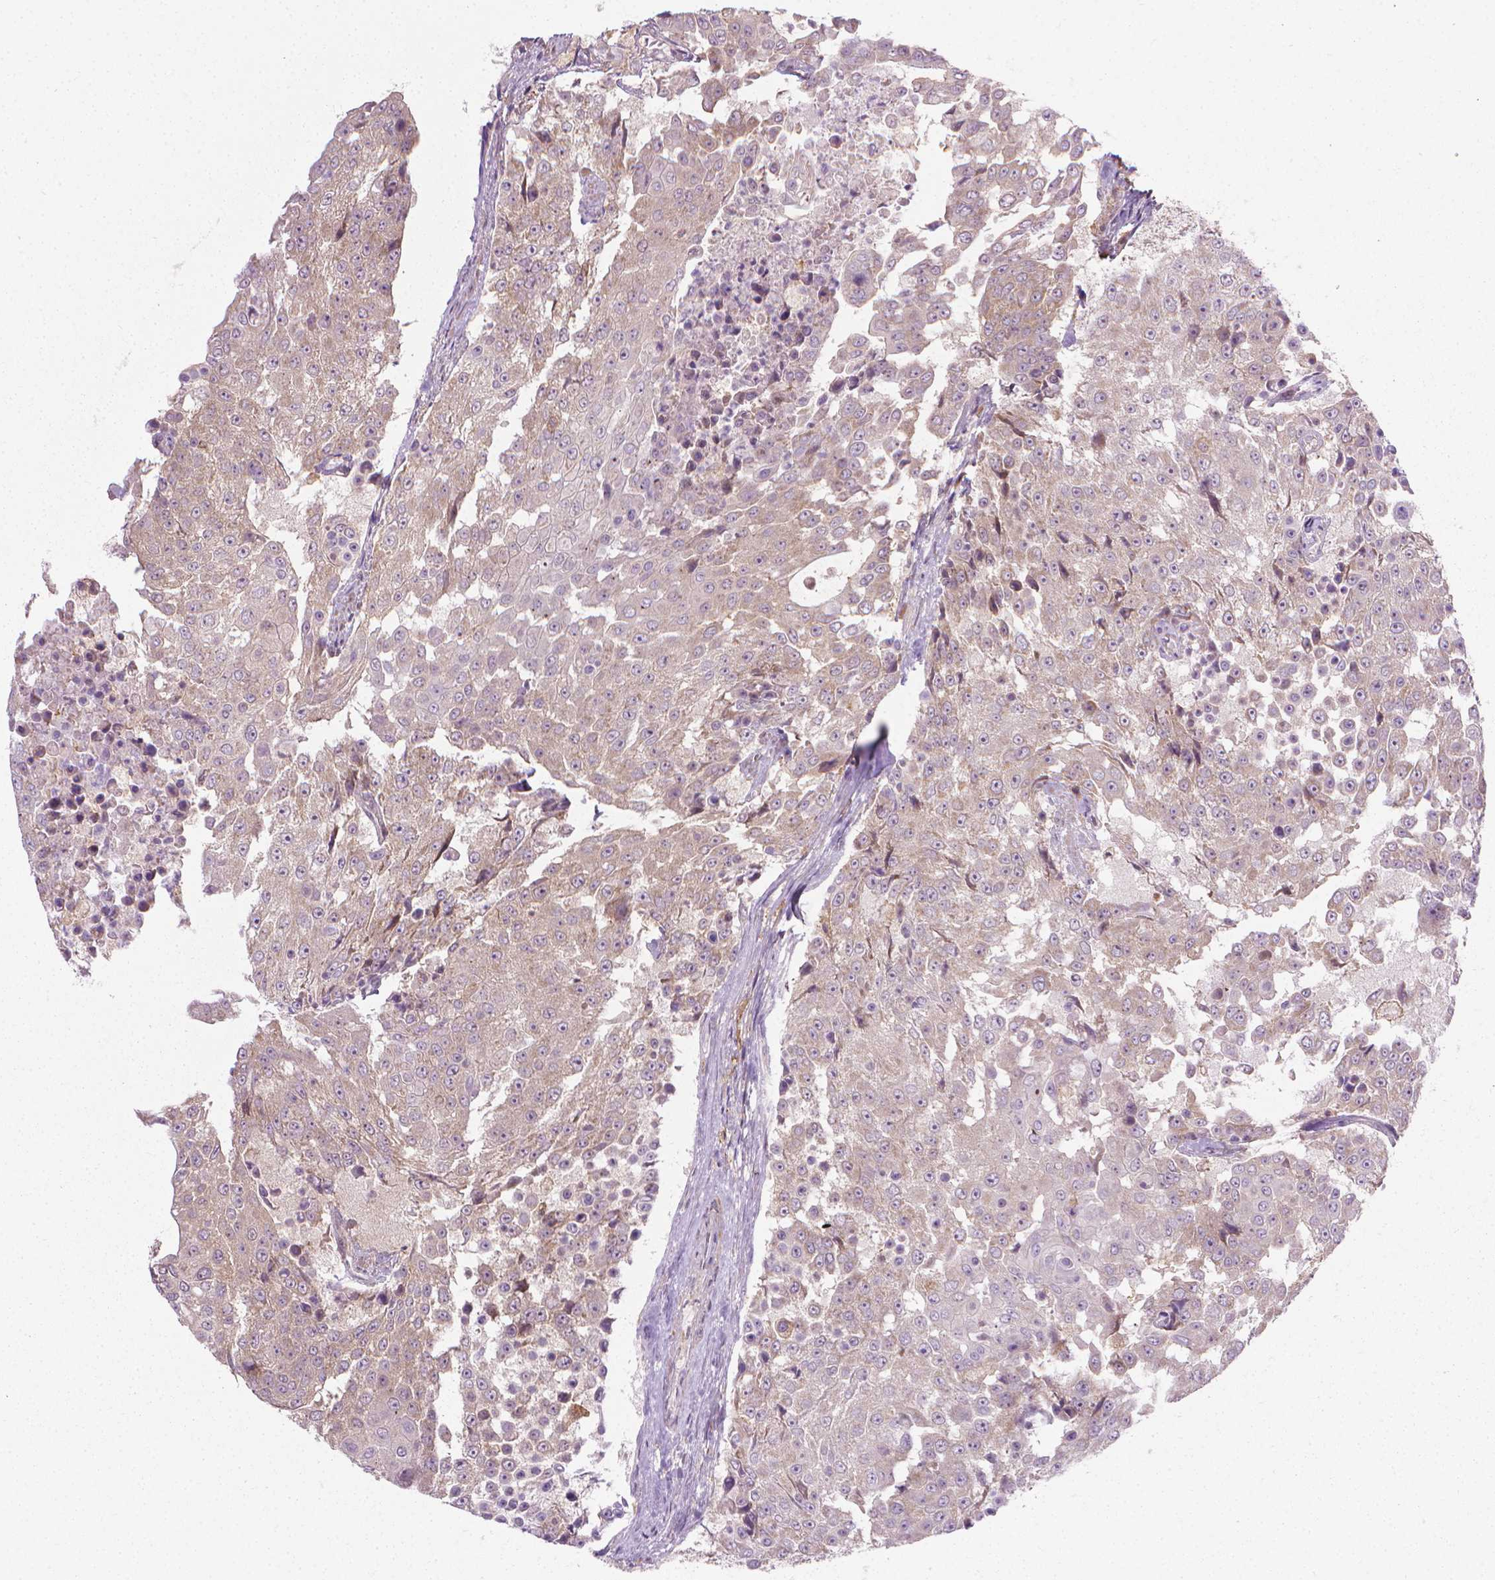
{"staining": {"intensity": "weak", "quantity": ">75%", "location": "cytoplasmic/membranous"}, "tissue": "urothelial cancer", "cell_type": "Tumor cells", "image_type": "cancer", "snomed": [{"axis": "morphology", "description": "Urothelial carcinoma, High grade"}, {"axis": "topography", "description": "Urinary bladder"}], "caption": "Urothelial cancer stained for a protein displays weak cytoplasmic/membranous positivity in tumor cells. The protein of interest is stained brown, and the nuclei are stained in blue (DAB IHC with brightfield microscopy, high magnification).", "gene": "PRAG1", "patient": {"sex": "female", "age": 63}}